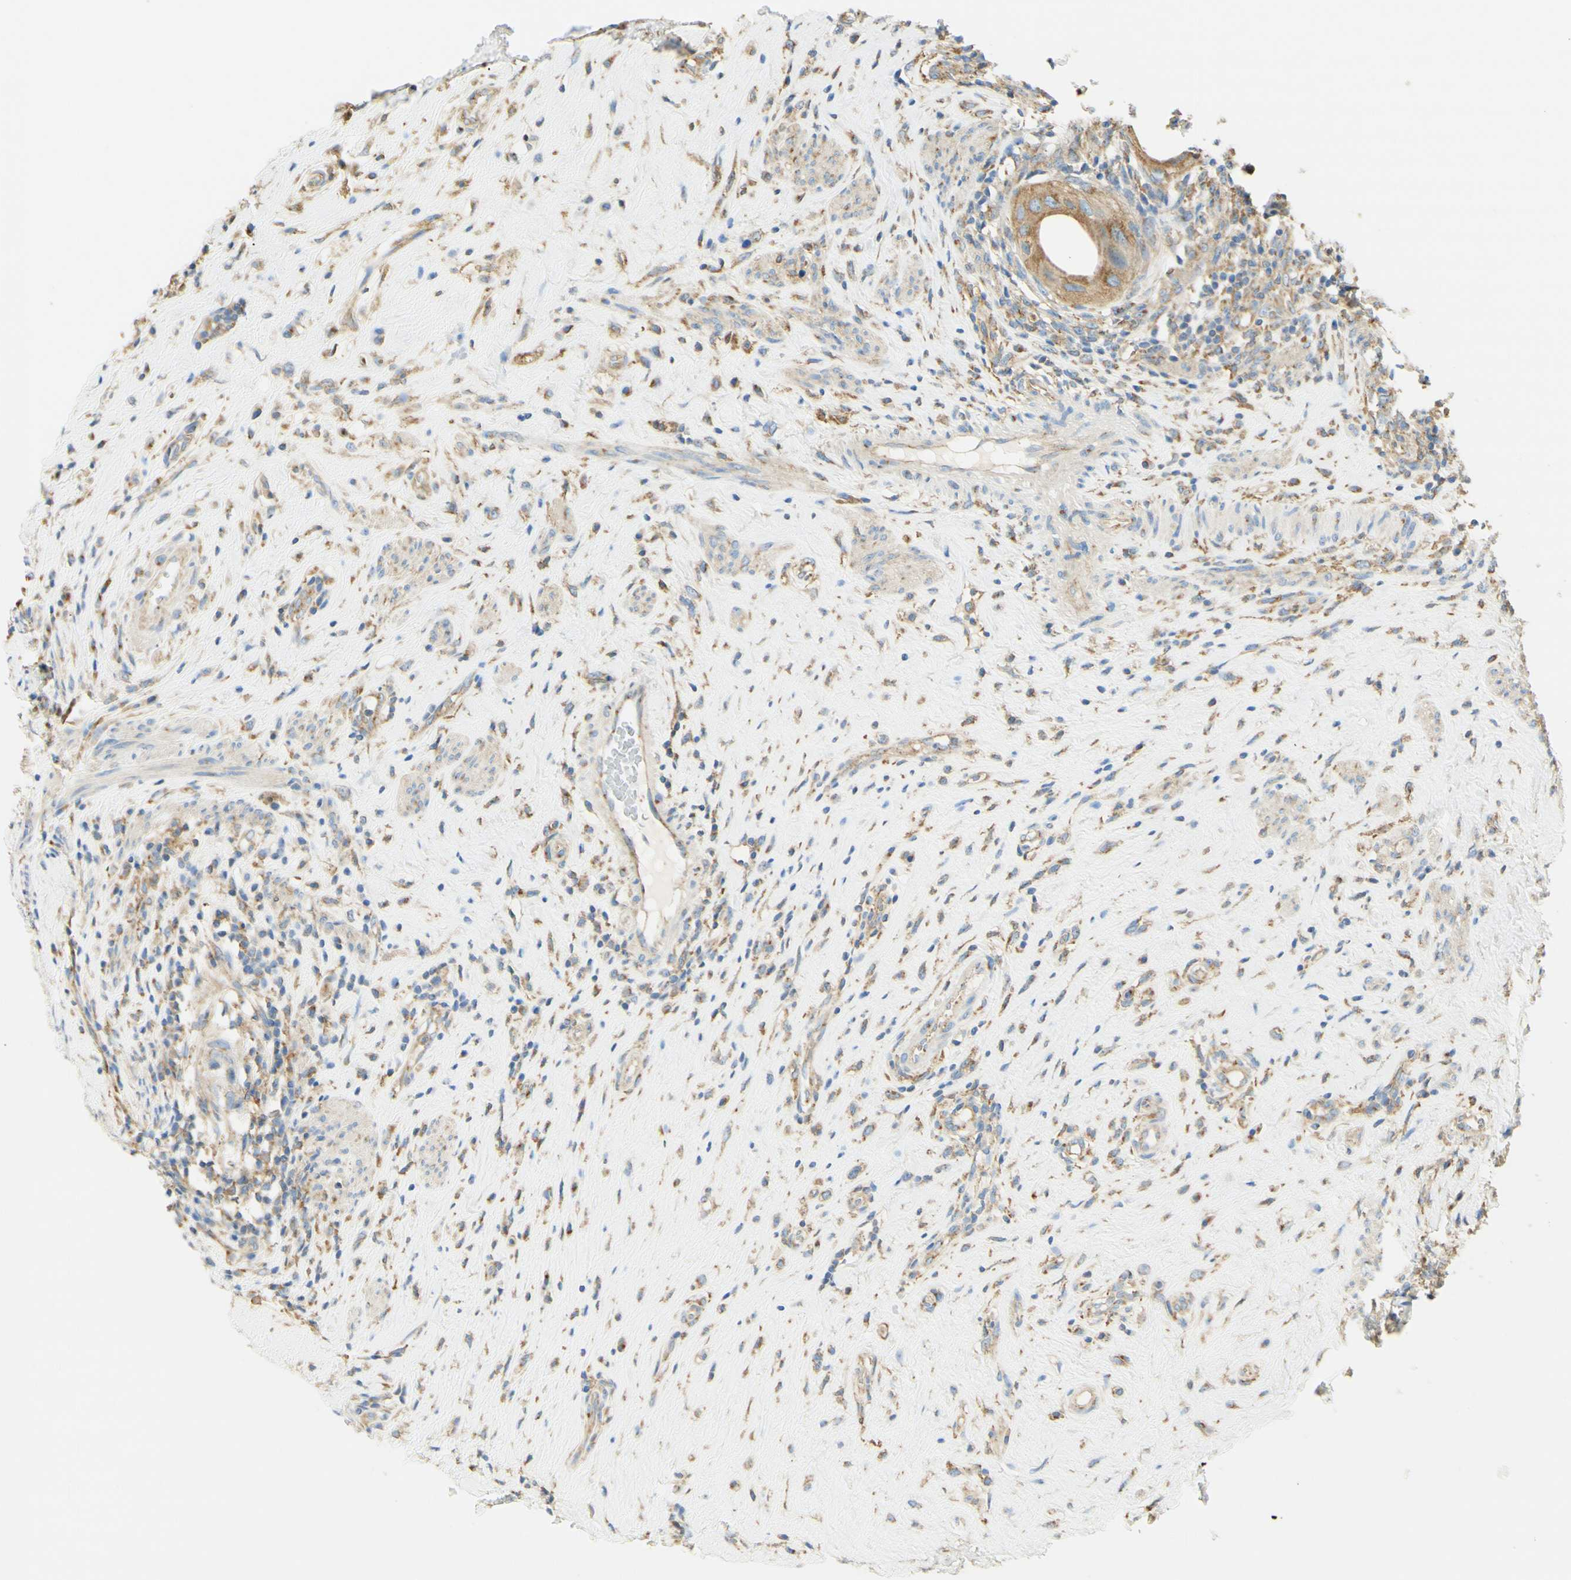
{"staining": {"intensity": "weak", "quantity": "25%-75%", "location": "cytoplasmic/membranous"}, "tissue": "testis cancer", "cell_type": "Tumor cells", "image_type": "cancer", "snomed": [{"axis": "morphology", "description": "Necrosis, NOS"}, {"axis": "morphology", "description": "Carcinoma, Embryonal, NOS"}, {"axis": "topography", "description": "Testis"}], "caption": "Brown immunohistochemical staining in testis cancer (embryonal carcinoma) reveals weak cytoplasmic/membranous expression in approximately 25%-75% of tumor cells.", "gene": "CLTC", "patient": {"sex": "male", "age": 19}}